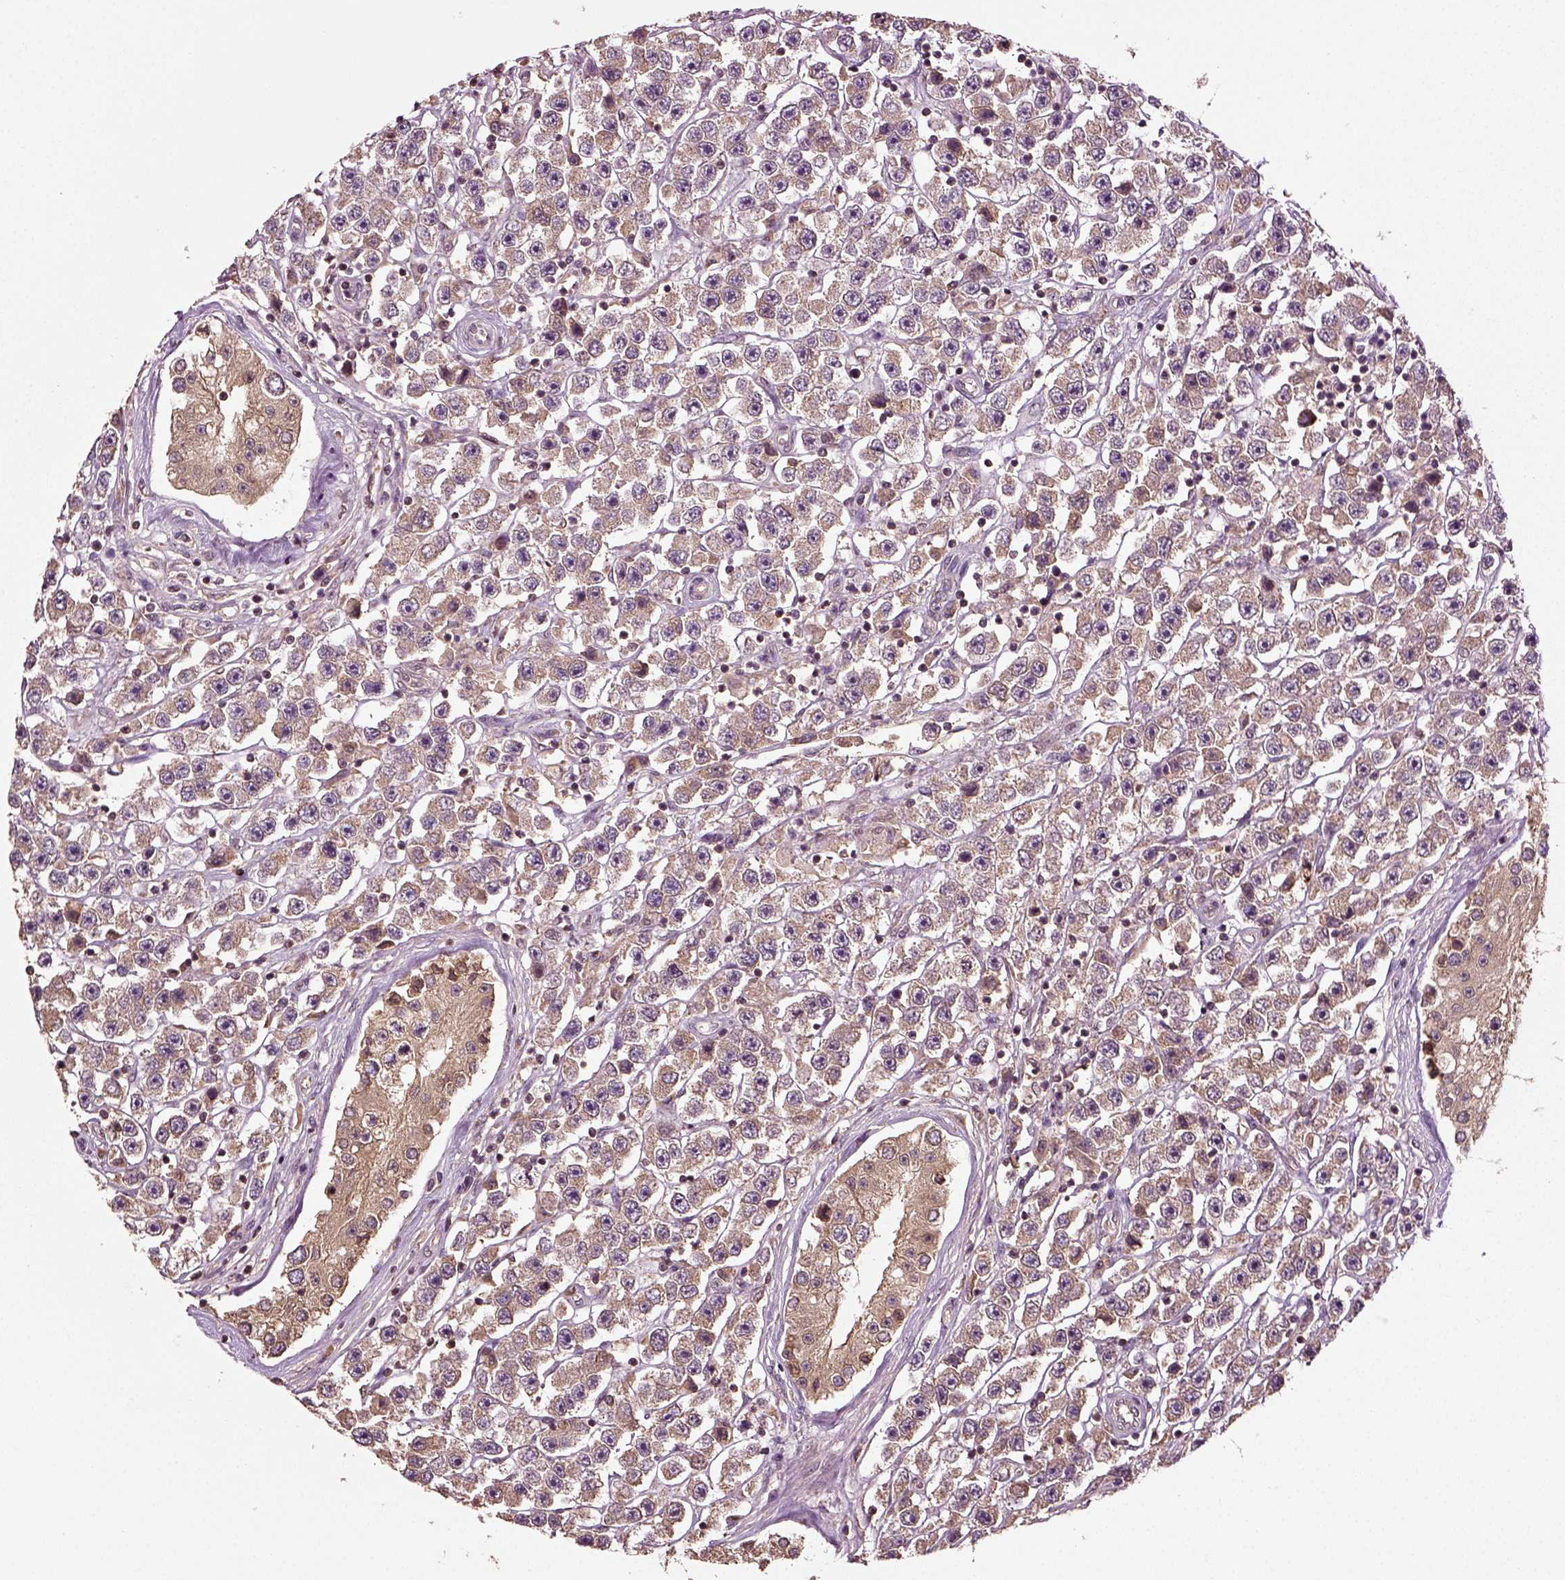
{"staining": {"intensity": "weak", "quantity": ">75%", "location": "cytoplasmic/membranous"}, "tissue": "testis cancer", "cell_type": "Tumor cells", "image_type": "cancer", "snomed": [{"axis": "morphology", "description": "Seminoma, NOS"}, {"axis": "topography", "description": "Testis"}], "caption": "An IHC histopathology image of tumor tissue is shown. Protein staining in brown highlights weak cytoplasmic/membranous positivity in testis seminoma within tumor cells.", "gene": "ERV3-1", "patient": {"sex": "male", "age": 45}}